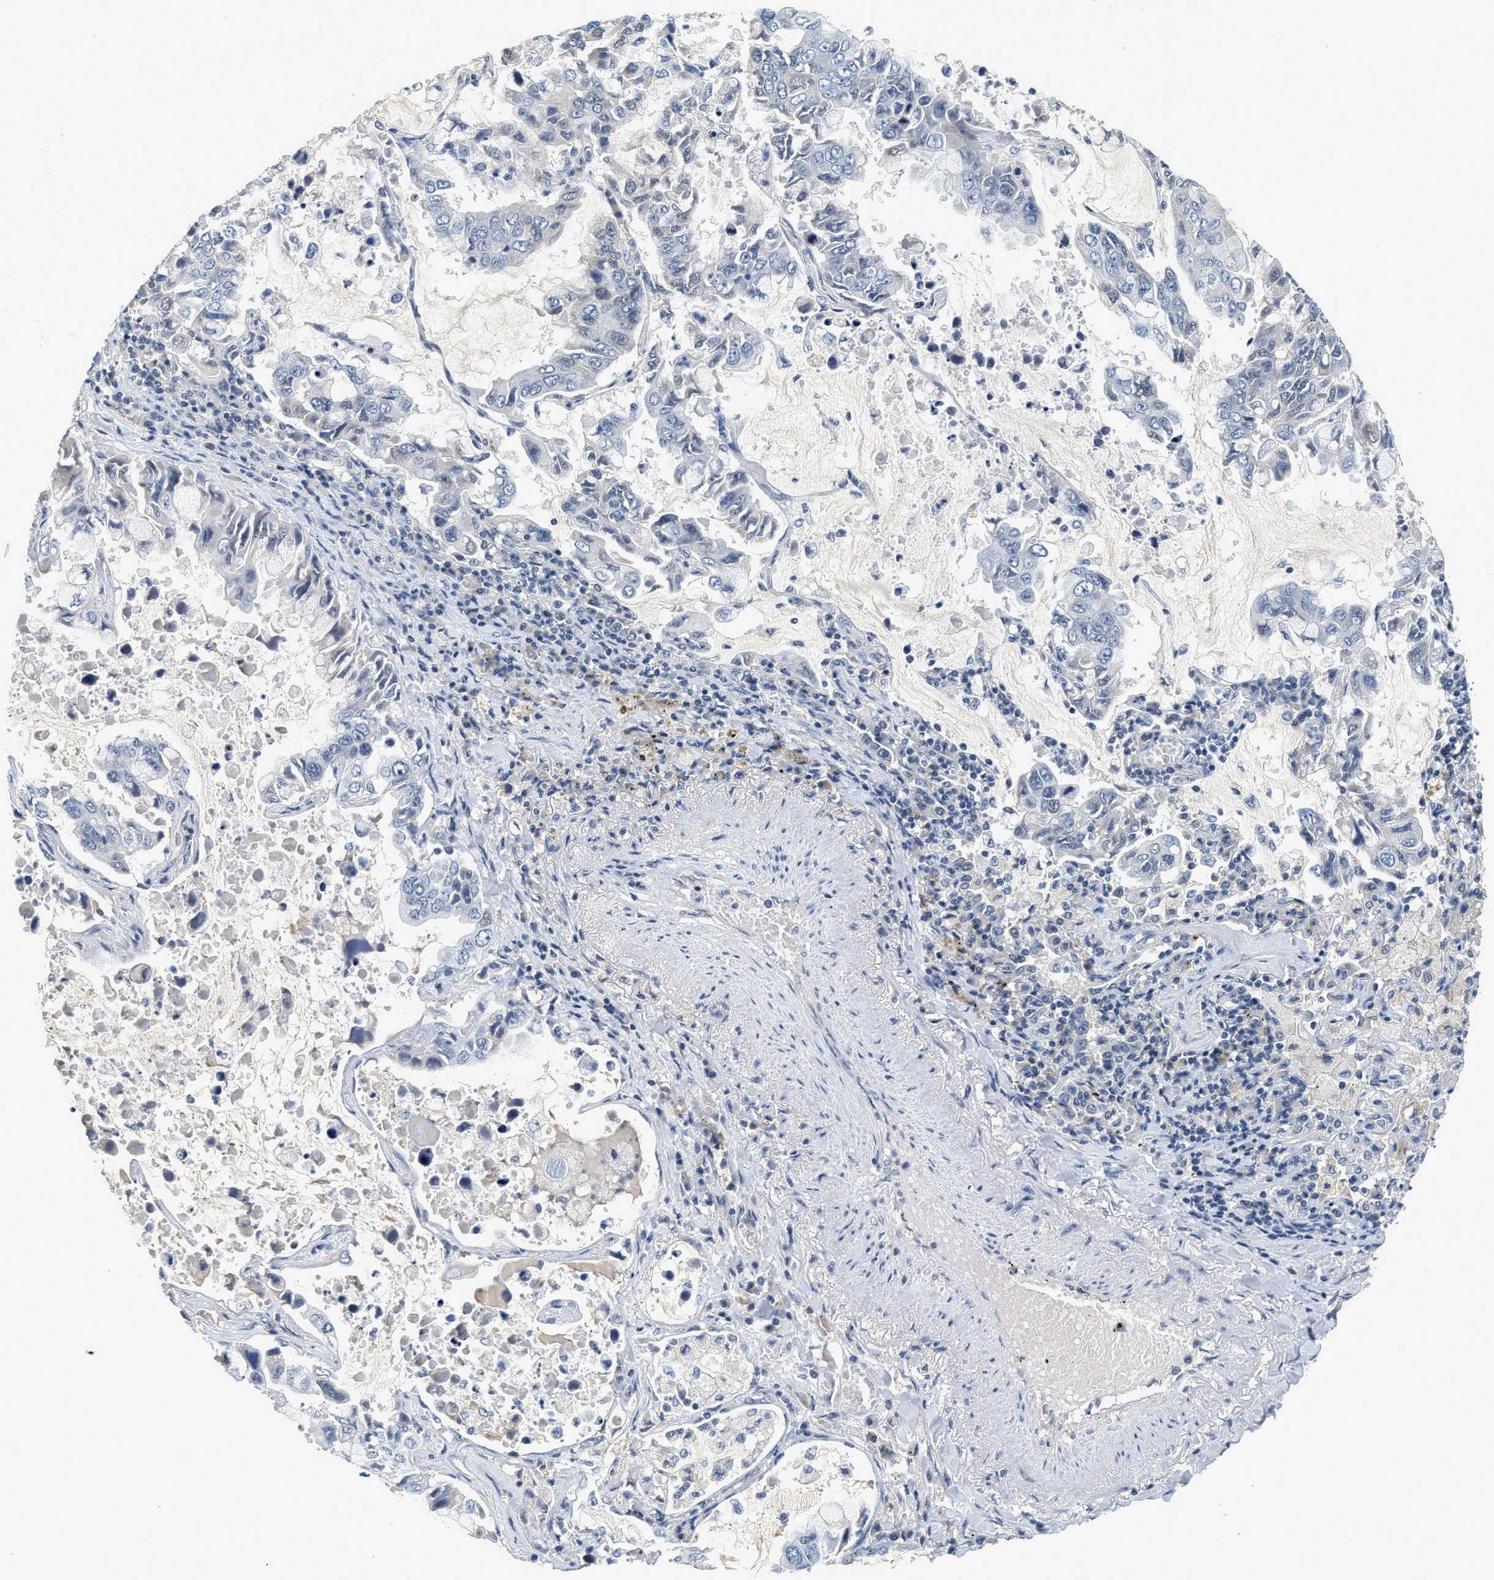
{"staining": {"intensity": "negative", "quantity": "none", "location": "none"}, "tissue": "lung cancer", "cell_type": "Tumor cells", "image_type": "cancer", "snomed": [{"axis": "morphology", "description": "Adenocarcinoma, NOS"}, {"axis": "topography", "description": "Lung"}], "caption": "Immunohistochemical staining of human adenocarcinoma (lung) reveals no significant expression in tumor cells.", "gene": "MZF1", "patient": {"sex": "male", "age": 64}}